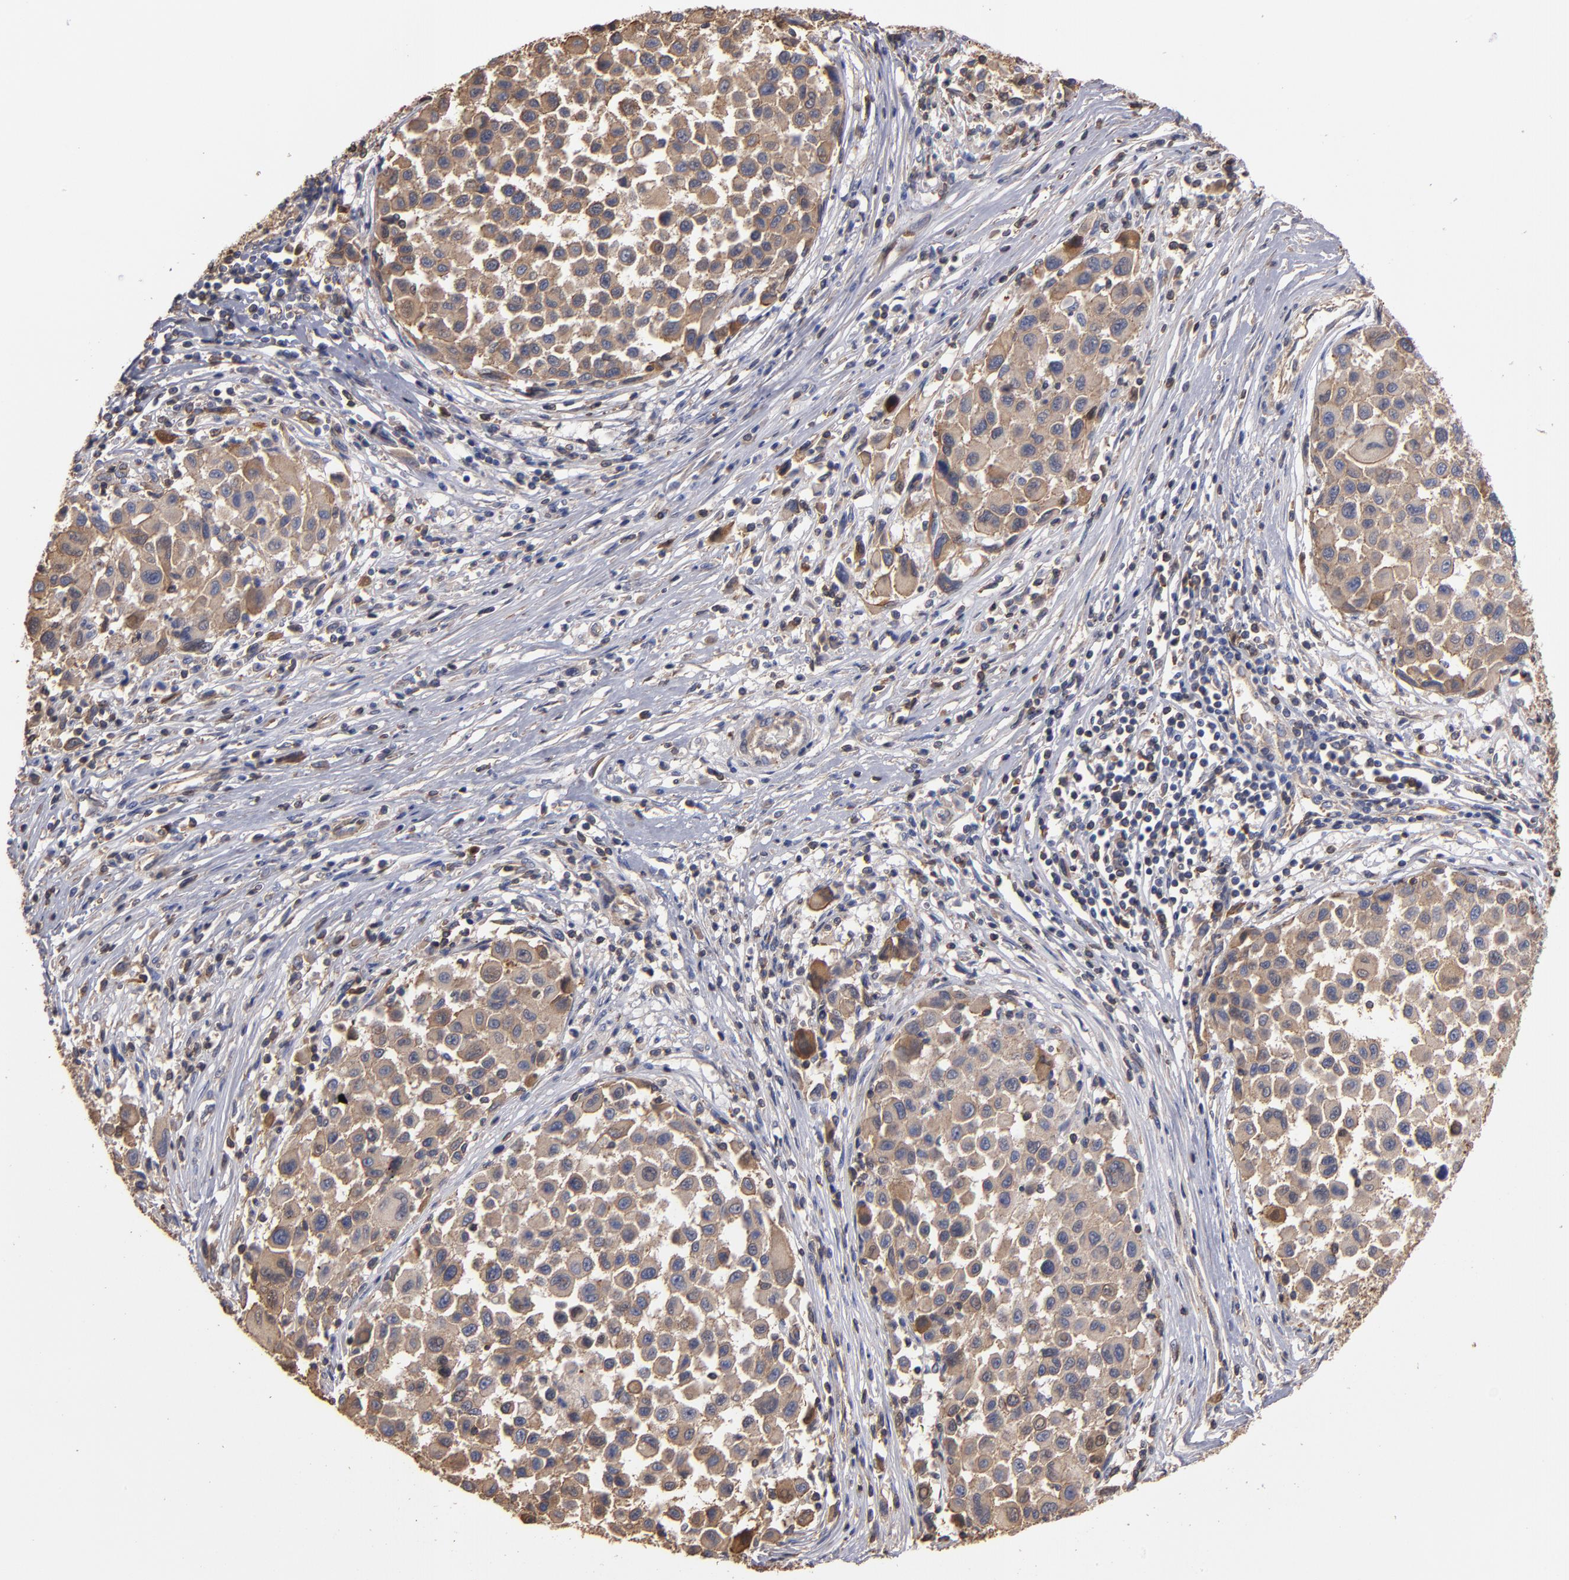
{"staining": {"intensity": "weak", "quantity": "25%-75%", "location": "cytoplasmic/membranous"}, "tissue": "melanoma", "cell_type": "Tumor cells", "image_type": "cancer", "snomed": [{"axis": "morphology", "description": "Malignant melanoma, Metastatic site"}, {"axis": "topography", "description": "Lymph node"}], "caption": "Immunohistochemistry image of human malignant melanoma (metastatic site) stained for a protein (brown), which exhibits low levels of weak cytoplasmic/membranous positivity in about 25%-75% of tumor cells.", "gene": "ESYT2", "patient": {"sex": "male", "age": 61}}